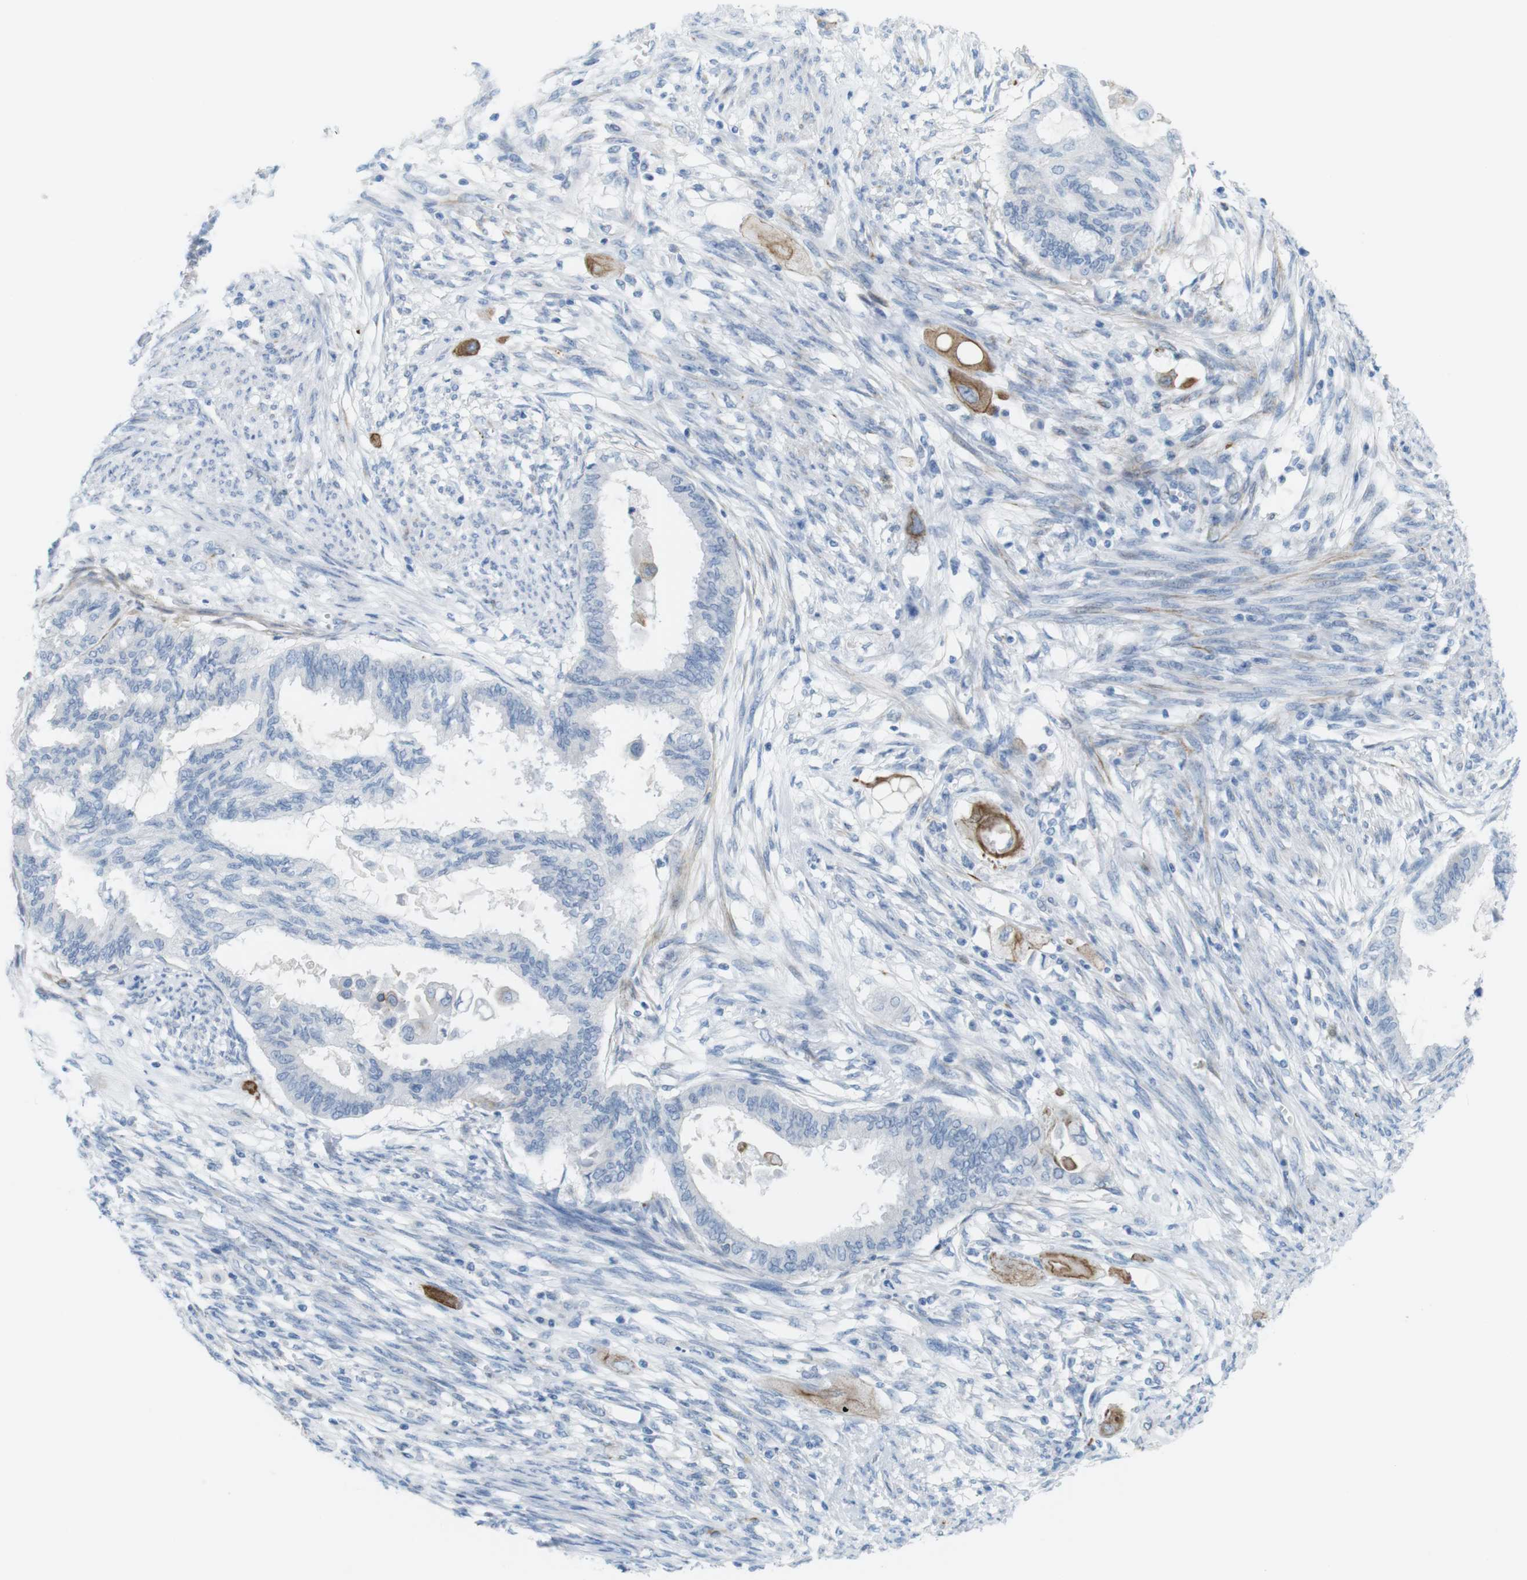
{"staining": {"intensity": "negative", "quantity": "none", "location": "none"}, "tissue": "cervical cancer", "cell_type": "Tumor cells", "image_type": "cancer", "snomed": [{"axis": "morphology", "description": "Normal tissue, NOS"}, {"axis": "morphology", "description": "Adenocarcinoma, NOS"}, {"axis": "topography", "description": "Cervix"}, {"axis": "topography", "description": "Endometrium"}], "caption": "There is no significant positivity in tumor cells of cervical adenocarcinoma.", "gene": "MYH9", "patient": {"sex": "female", "age": 86}}